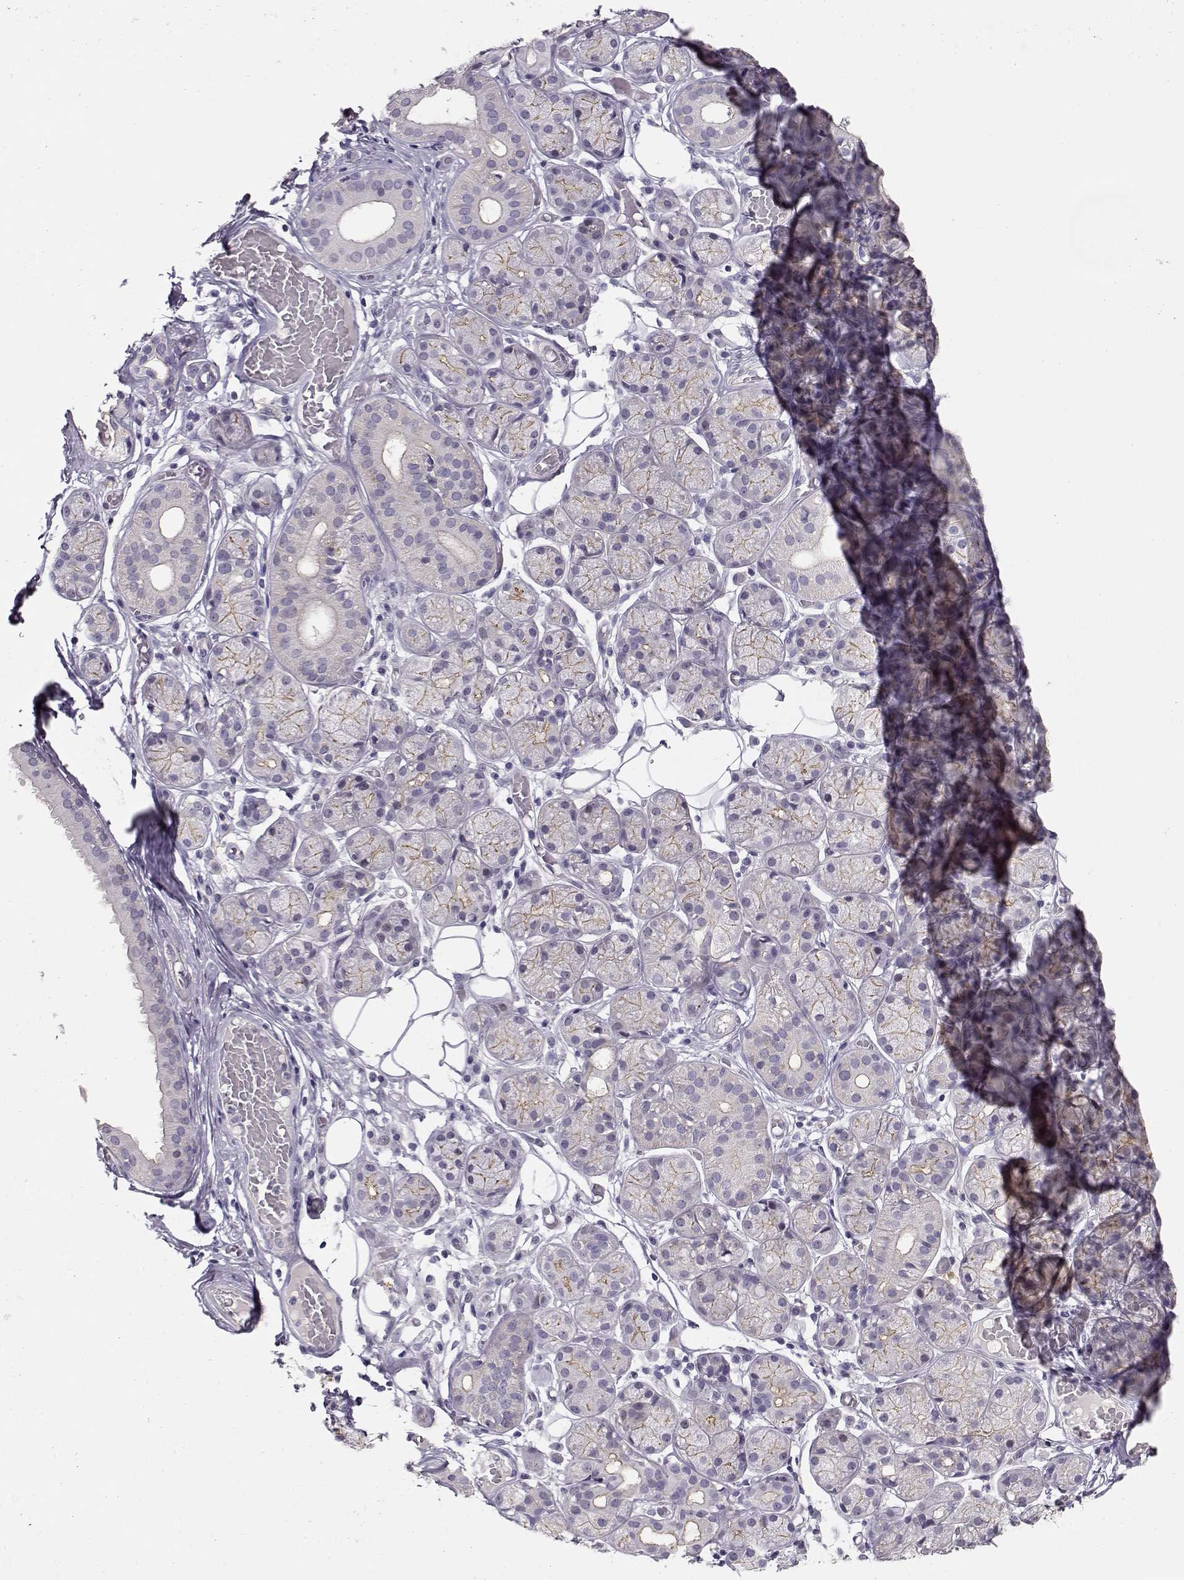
{"staining": {"intensity": "moderate", "quantity": "25%-75%", "location": "cytoplasmic/membranous"}, "tissue": "salivary gland", "cell_type": "Glandular cells", "image_type": "normal", "snomed": [{"axis": "morphology", "description": "Normal tissue, NOS"}, {"axis": "topography", "description": "Salivary gland"}, {"axis": "topography", "description": "Peripheral nerve tissue"}], "caption": "High-power microscopy captured an immunohistochemistry photomicrograph of normal salivary gland, revealing moderate cytoplasmic/membranous staining in about 25%-75% of glandular cells.", "gene": "CRX", "patient": {"sex": "male", "age": 71}}